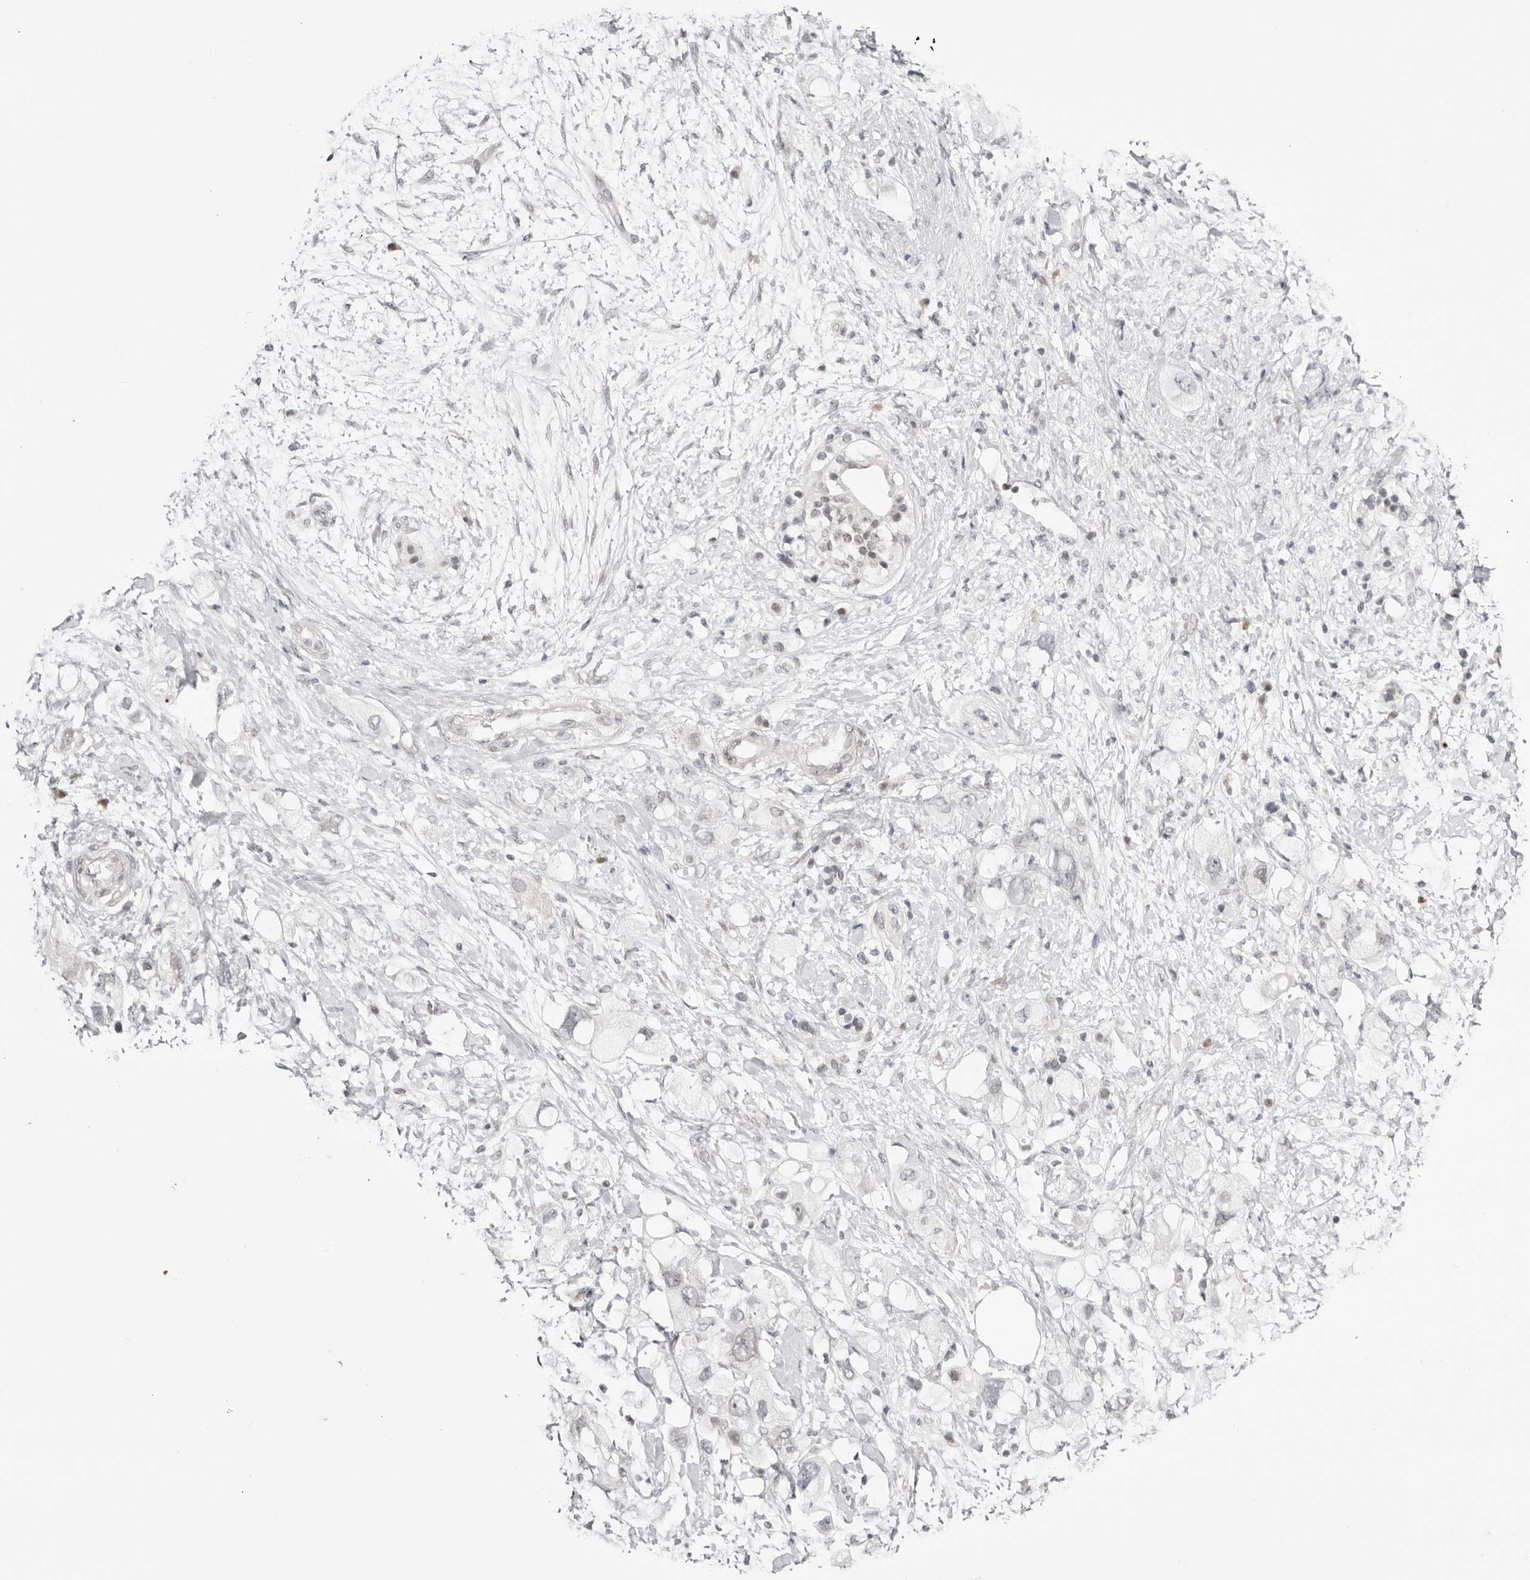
{"staining": {"intensity": "moderate", "quantity": "<25%", "location": "cytoplasmic/membranous"}, "tissue": "pancreatic cancer", "cell_type": "Tumor cells", "image_type": "cancer", "snomed": [{"axis": "morphology", "description": "Adenocarcinoma, NOS"}, {"axis": "topography", "description": "Pancreas"}], "caption": "Moderate cytoplasmic/membranous expression for a protein is seen in about <25% of tumor cells of pancreatic adenocarcinoma using immunohistochemistry.", "gene": "PPP2R5C", "patient": {"sex": "female", "age": 56}}